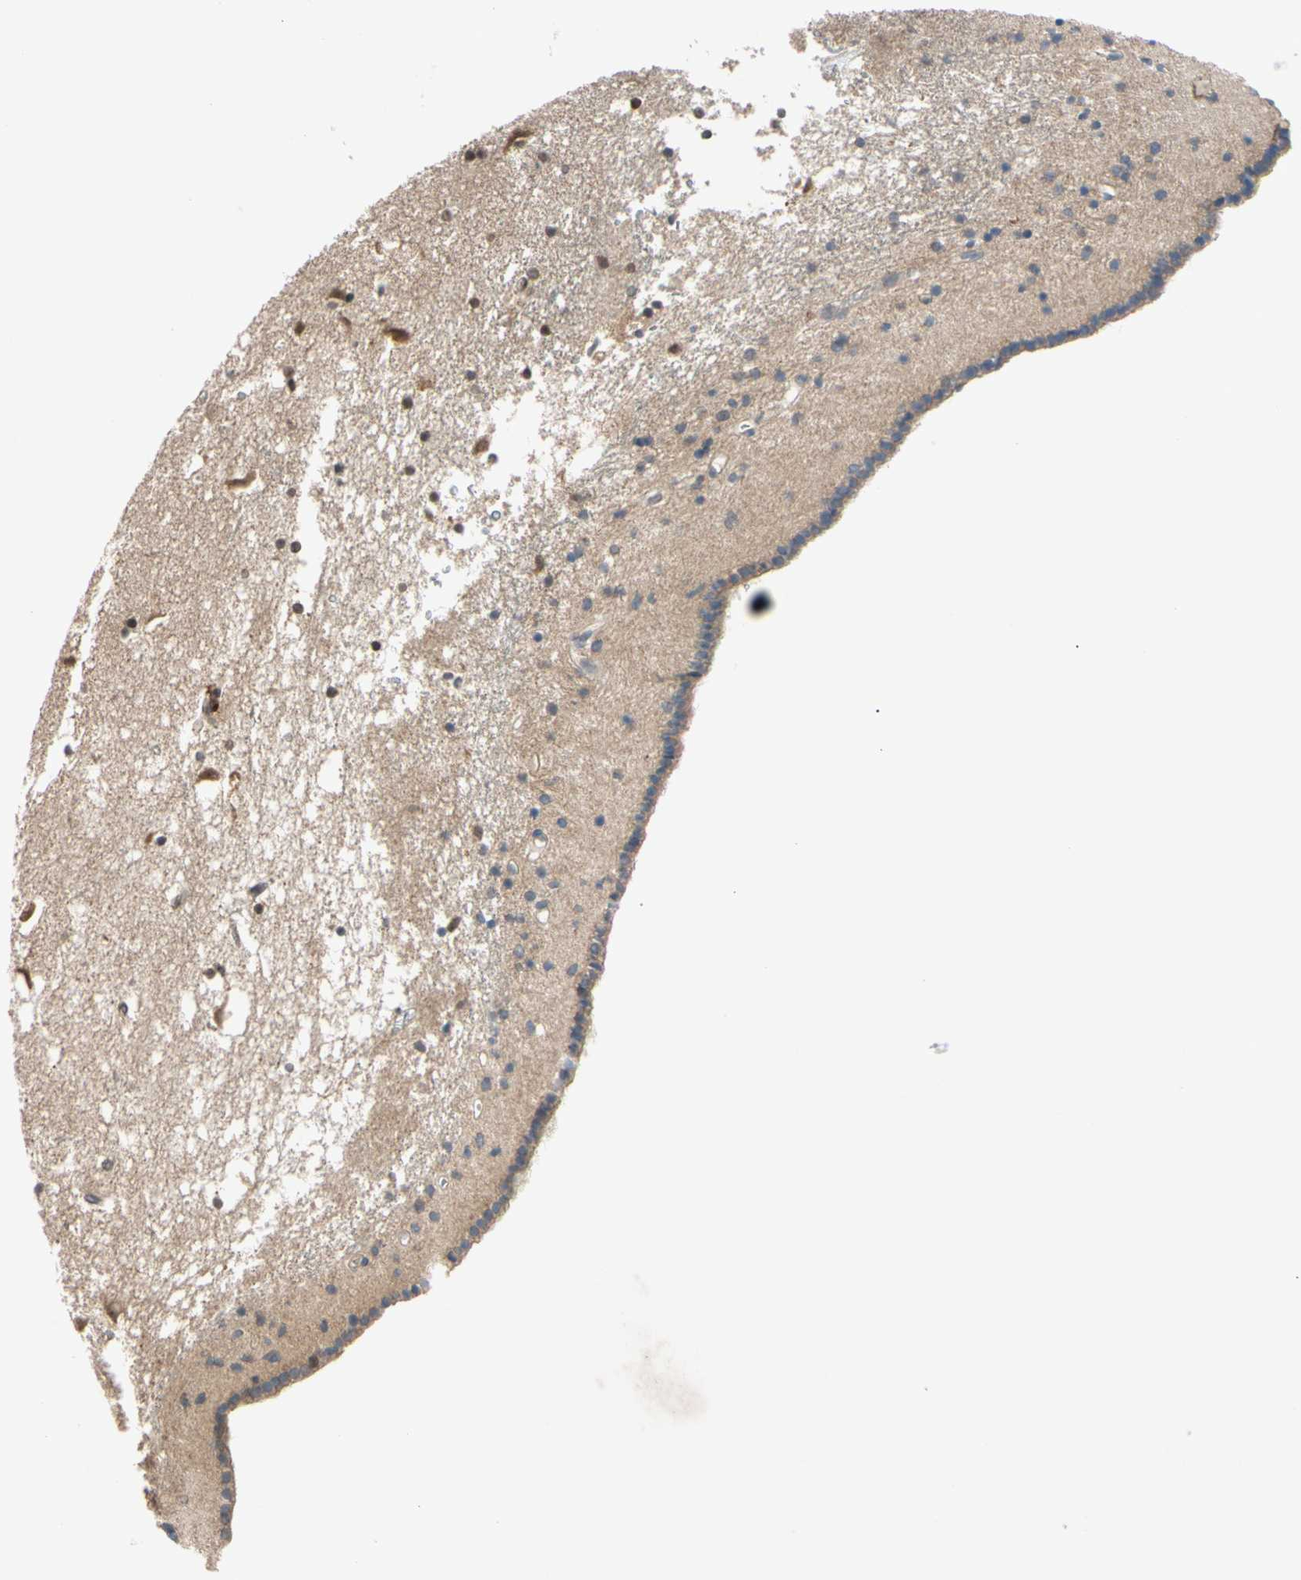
{"staining": {"intensity": "moderate", "quantity": "<25%", "location": "cytoplasmic/membranous,nuclear"}, "tissue": "caudate", "cell_type": "Glial cells", "image_type": "normal", "snomed": [{"axis": "morphology", "description": "Normal tissue, NOS"}, {"axis": "topography", "description": "Lateral ventricle wall"}], "caption": "Brown immunohistochemical staining in unremarkable human caudate exhibits moderate cytoplasmic/membranous,nuclear staining in approximately <25% of glial cells. (IHC, brightfield microscopy, high magnification).", "gene": "MBTPS2", "patient": {"sex": "male", "age": 45}}